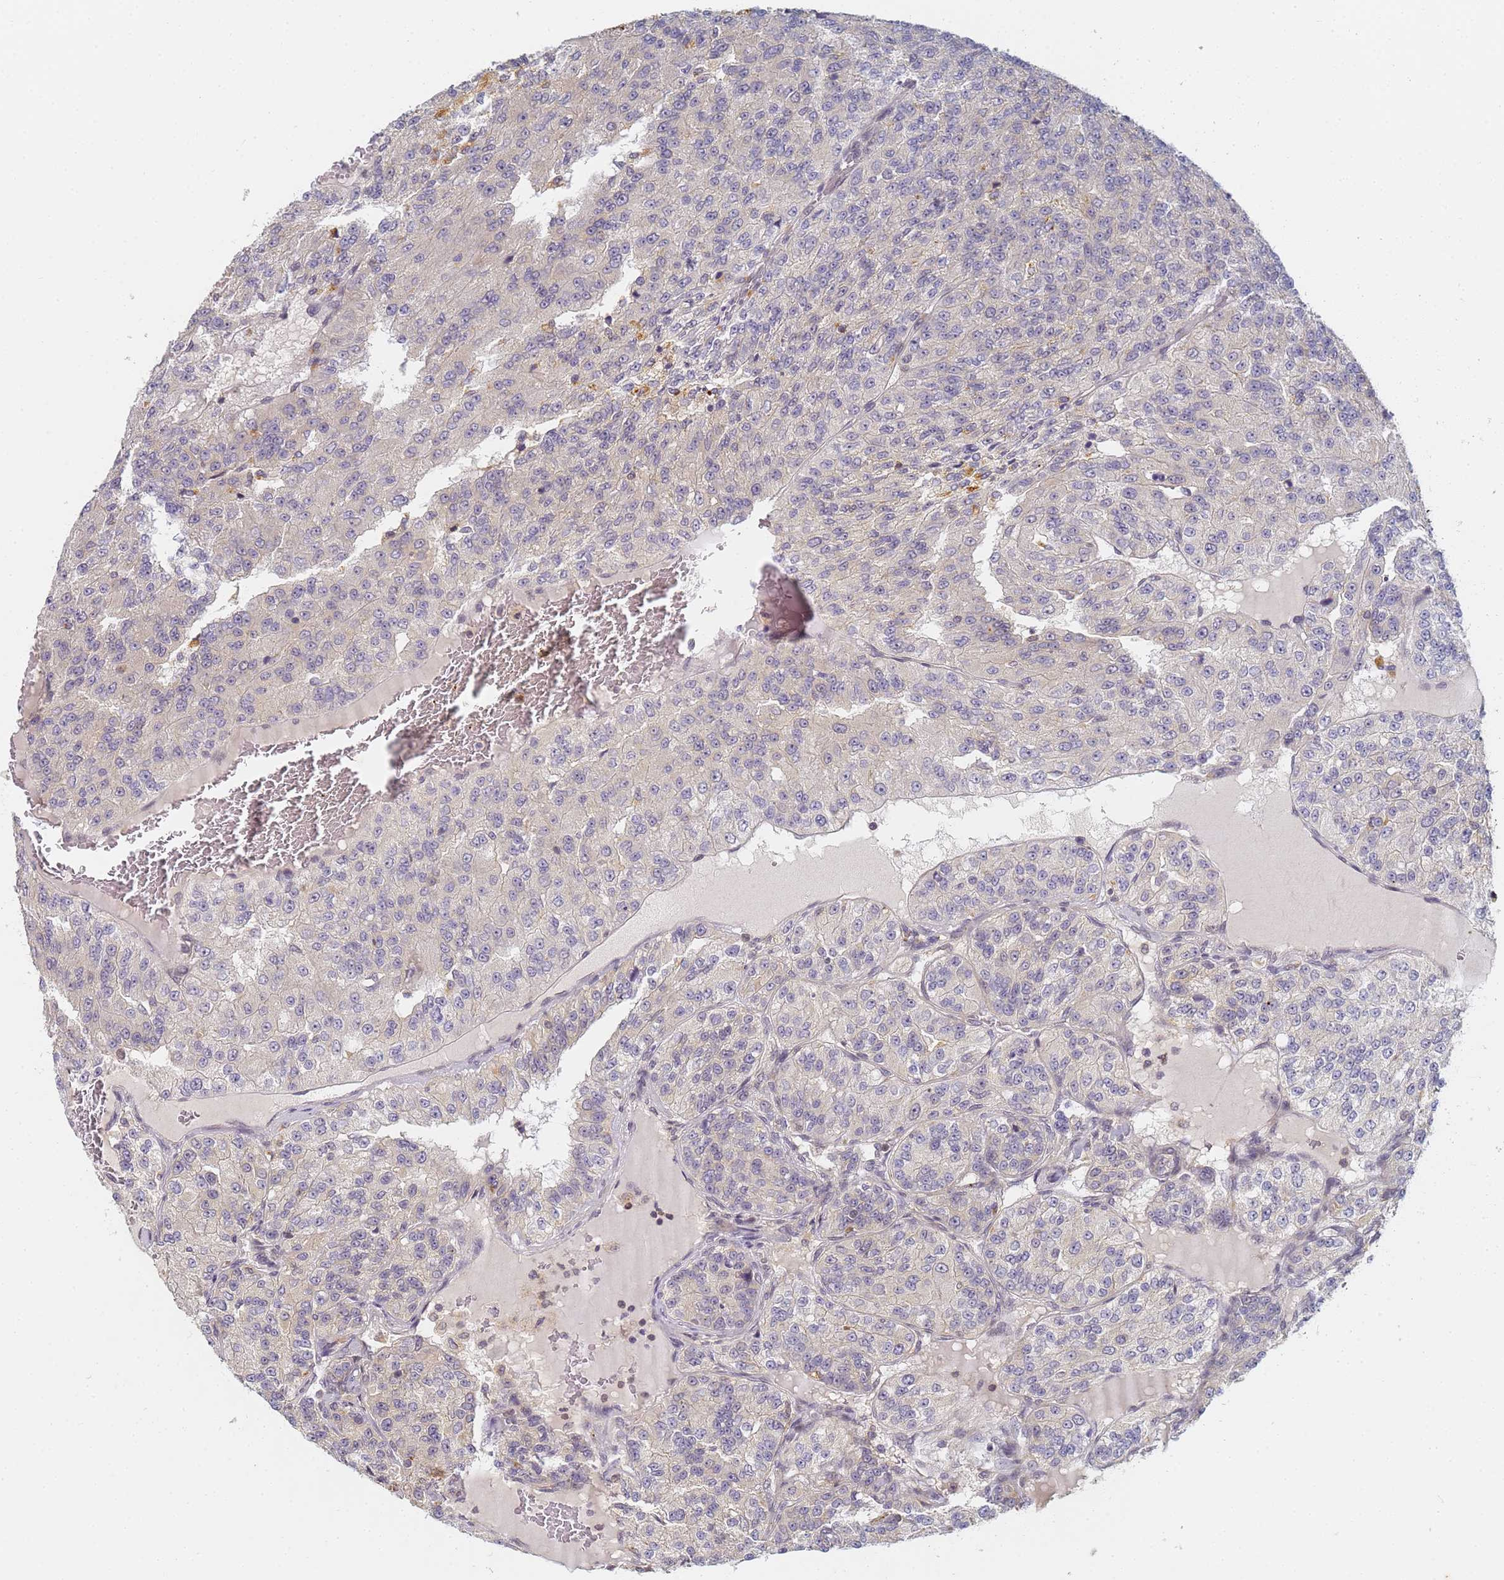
{"staining": {"intensity": "negative", "quantity": "none", "location": "none"}, "tissue": "renal cancer", "cell_type": "Tumor cells", "image_type": "cancer", "snomed": [{"axis": "morphology", "description": "Adenocarcinoma, NOS"}, {"axis": "topography", "description": "Kidney"}], "caption": "Photomicrograph shows no significant protein staining in tumor cells of renal adenocarcinoma.", "gene": "HMCES", "patient": {"sex": "female", "age": 63}}